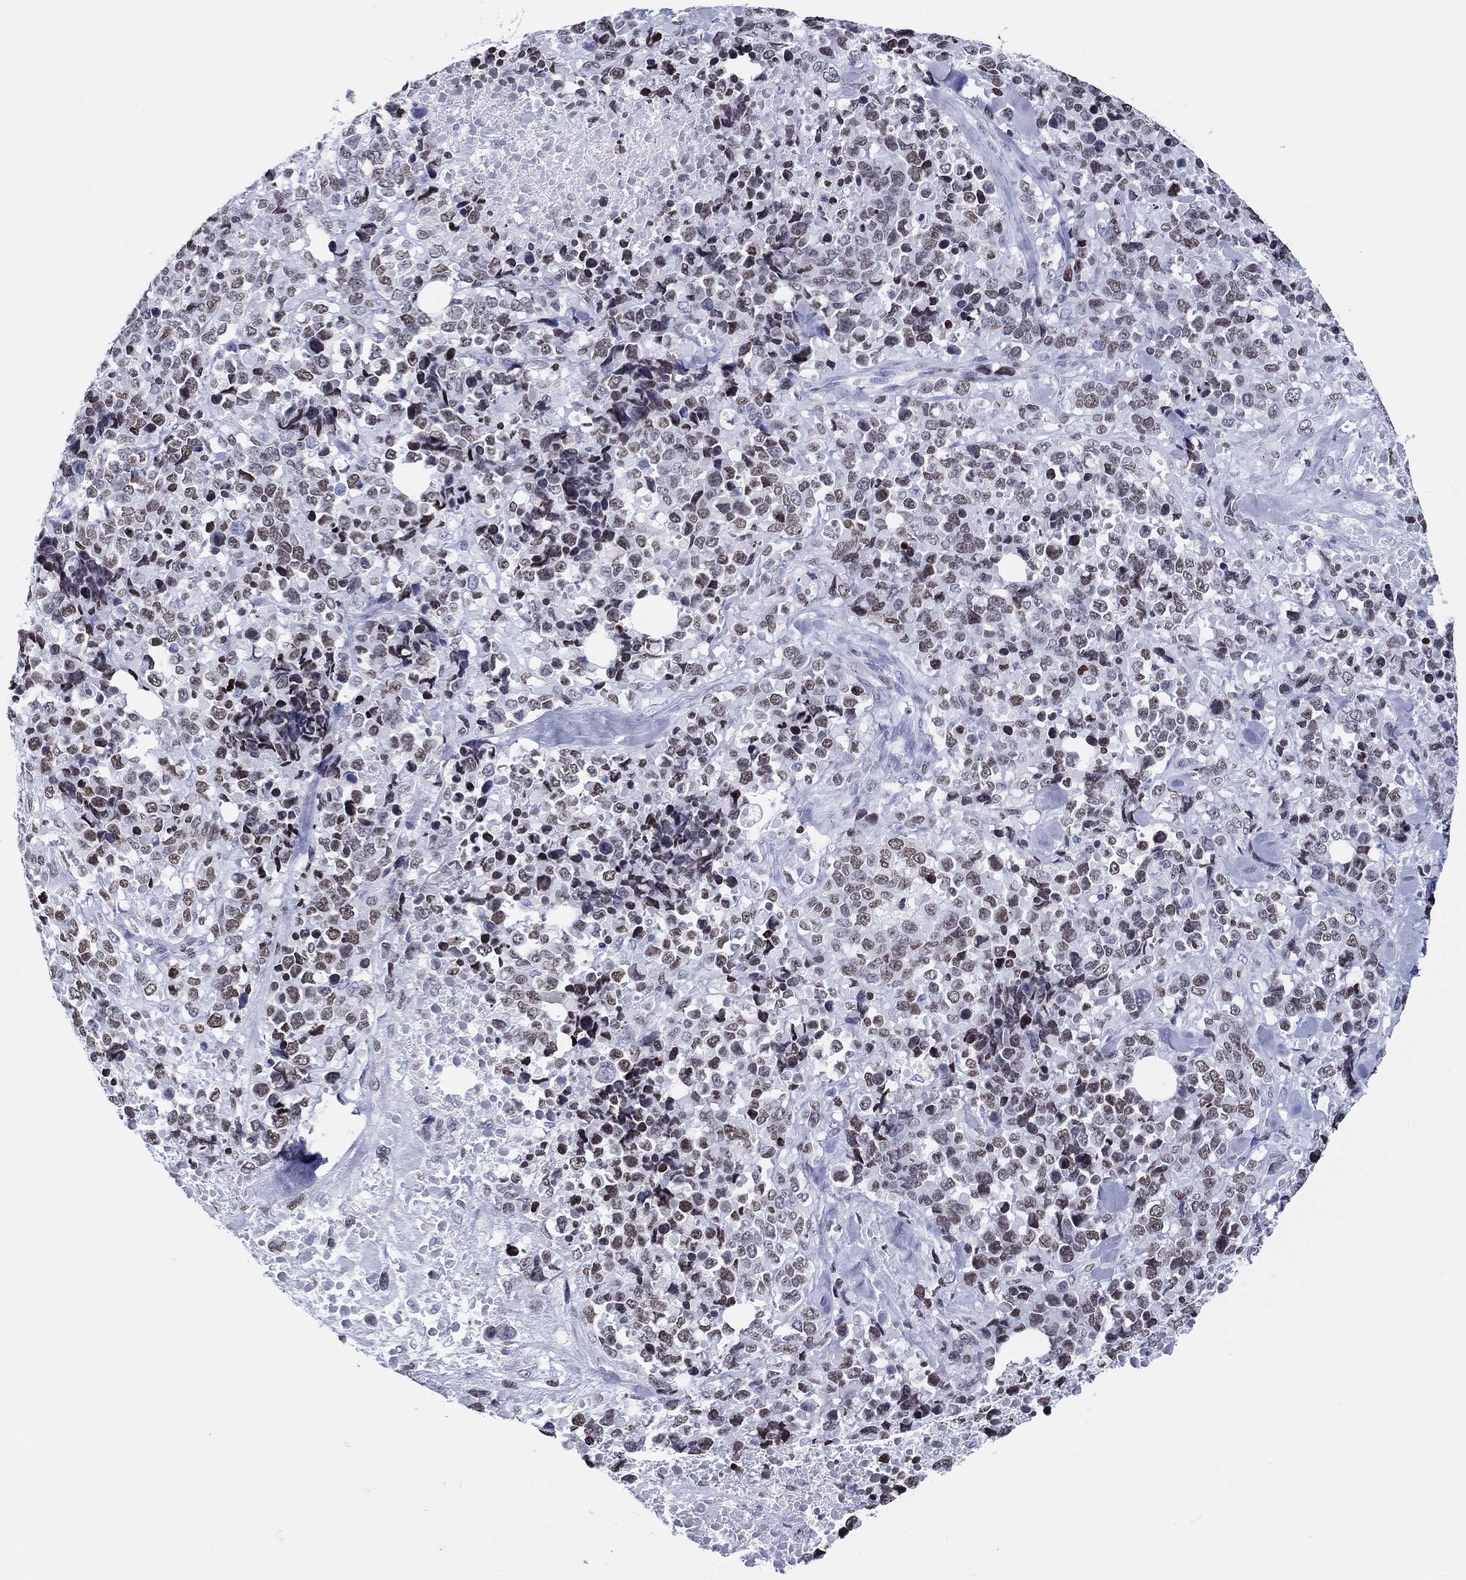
{"staining": {"intensity": "weak", "quantity": ">75%", "location": "nuclear"}, "tissue": "melanoma", "cell_type": "Tumor cells", "image_type": "cancer", "snomed": [{"axis": "morphology", "description": "Malignant melanoma, Metastatic site"}, {"axis": "topography", "description": "Skin"}], "caption": "Weak nuclear positivity is appreciated in about >75% of tumor cells in malignant melanoma (metastatic site).", "gene": "H1-1", "patient": {"sex": "male", "age": 84}}